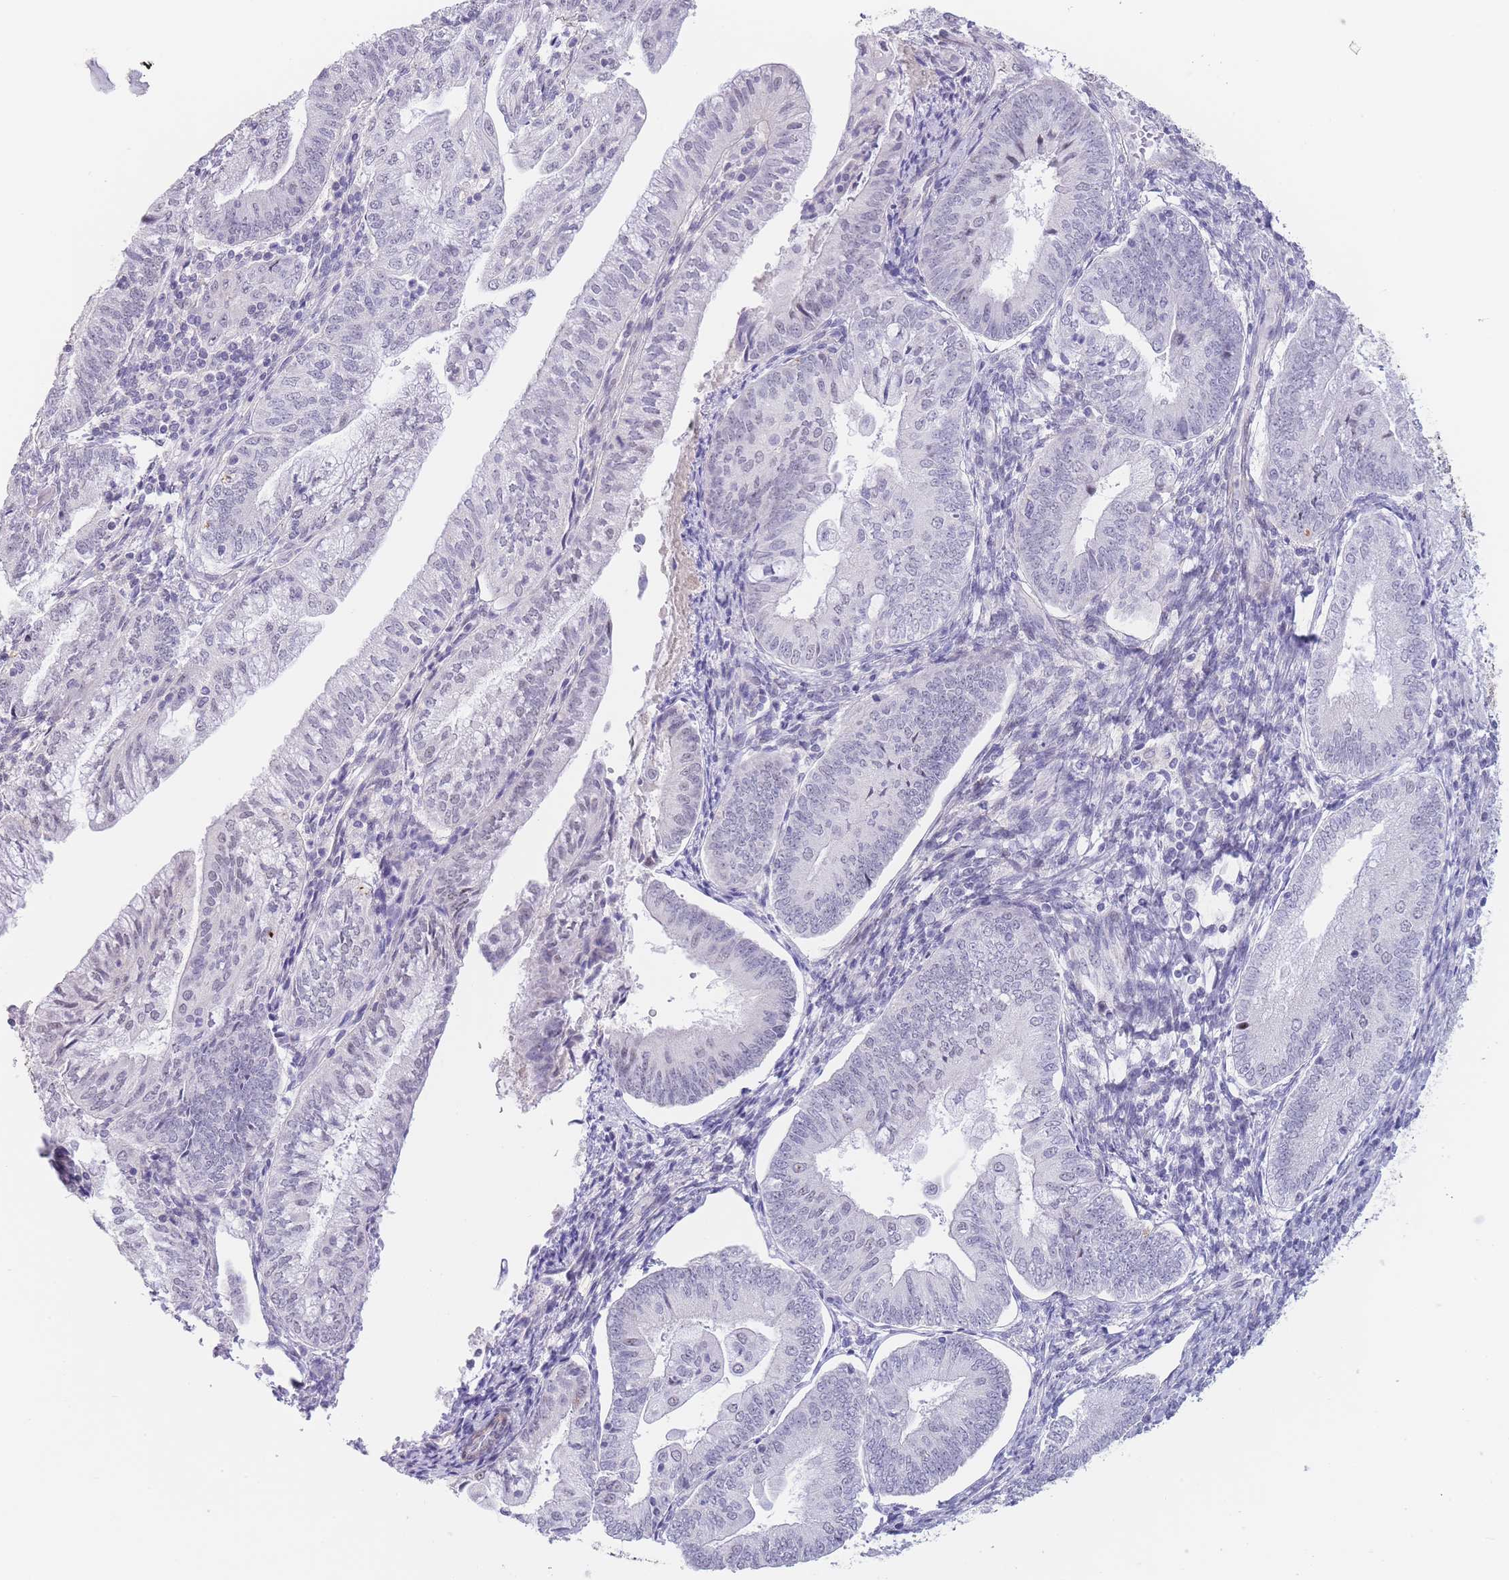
{"staining": {"intensity": "negative", "quantity": "none", "location": "none"}, "tissue": "endometrial cancer", "cell_type": "Tumor cells", "image_type": "cancer", "snomed": [{"axis": "morphology", "description": "Adenocarcinoma, NOS"}, {"axis": "topography", "description": "Endometrium"}], "caption": "Endometrial cancer (adenocarcinoma) was stained to show a protein in brown. There is no significant positivity in tumor cells. The staining was performed using DAB to visualize the protein expression in brown, while the nuclei were stained in blue with hematoxylin (Magnification: 20x).", "gene": "ASAP3", "patient": {"sex": "female", "age": 55}}